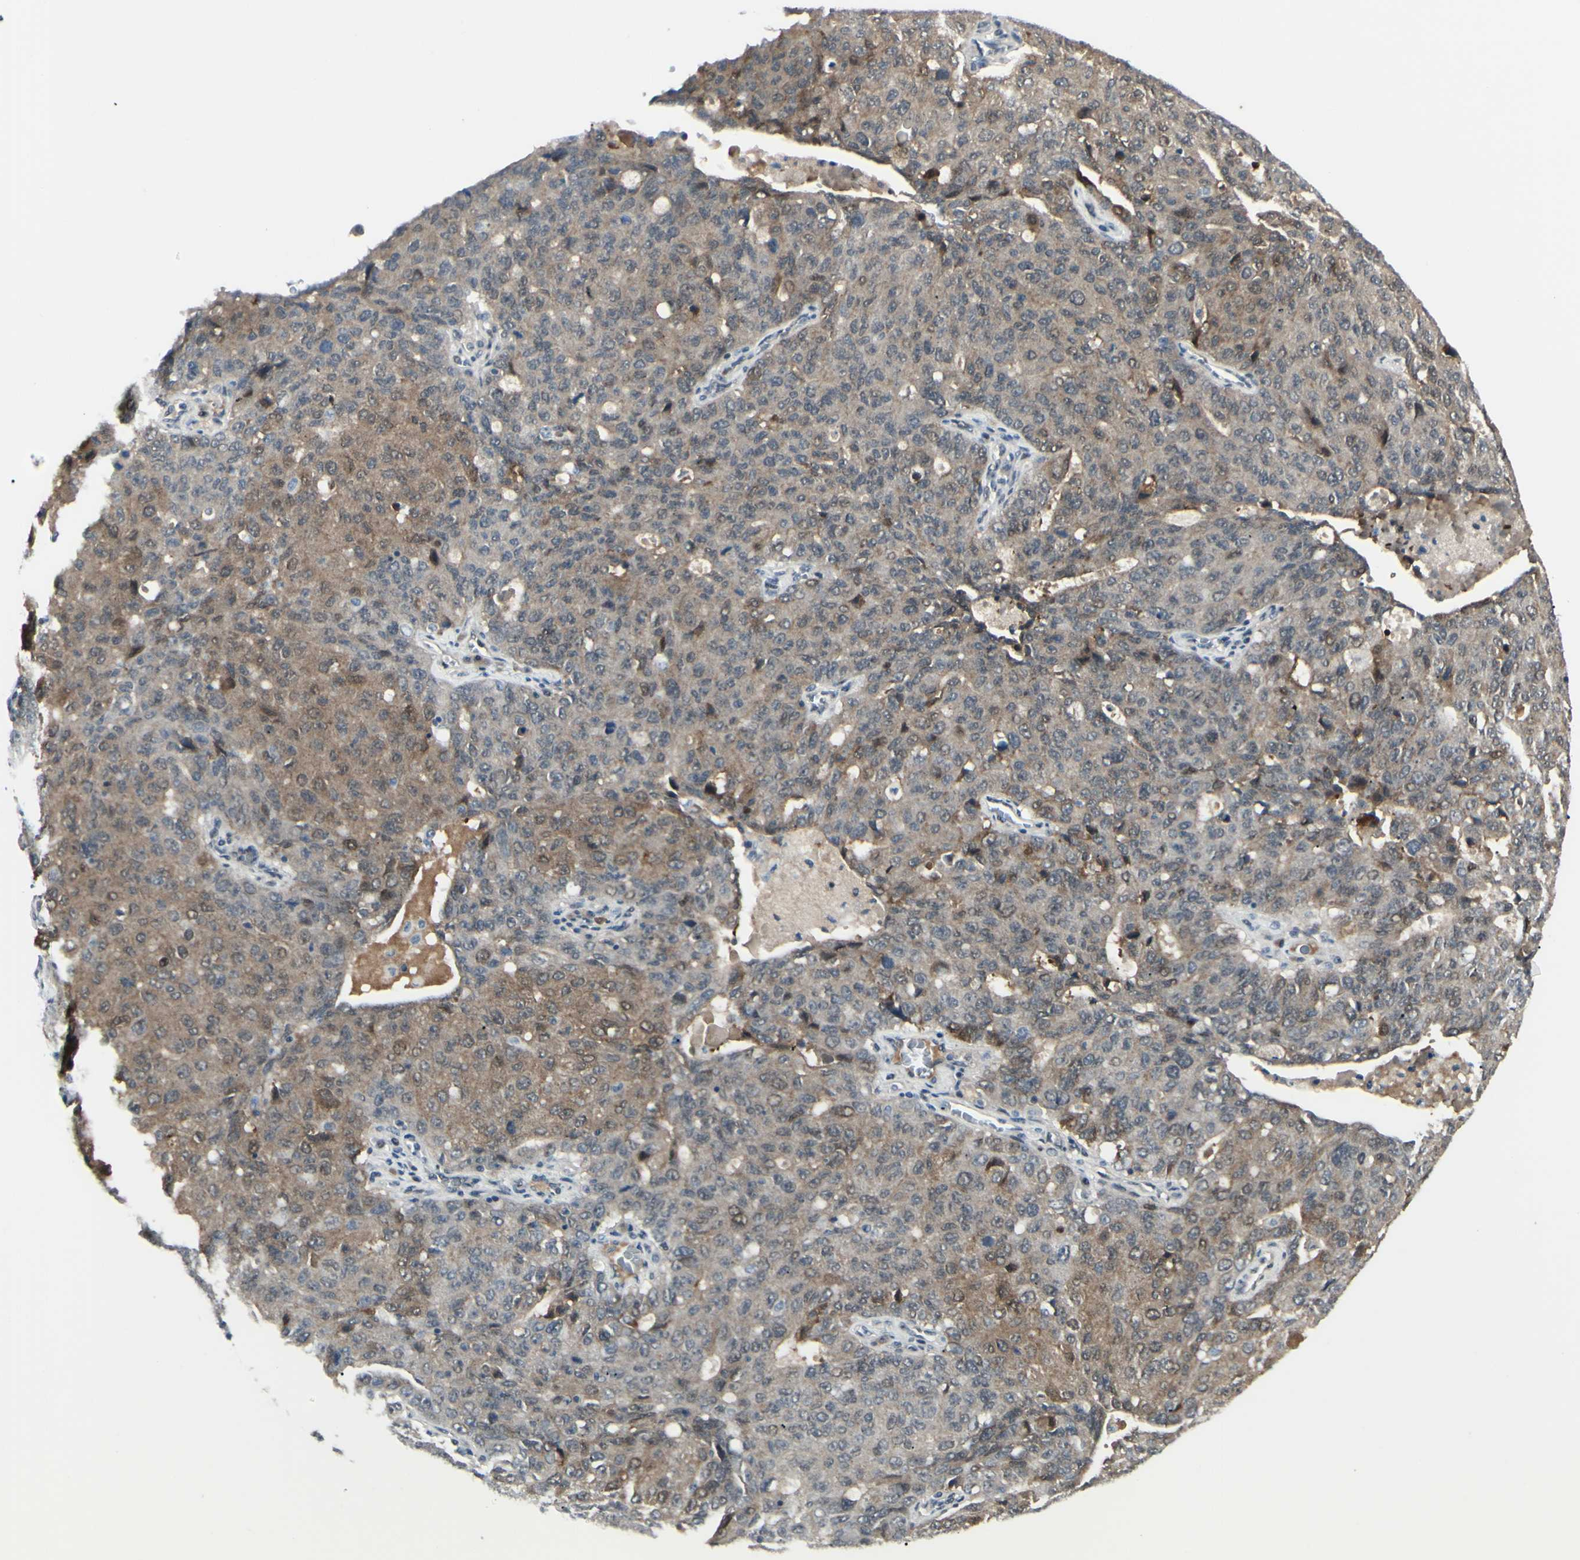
{"staining": {"intensity": "moderate", "quantity": "25%-75%", "location": "cytoplasmic/membranous"}, "tissue": "ovarian cancer", "cell_type": "Tumor cells", "image_type": "cancer", "snomed": [{"axis": "morphology", "description": "Carcinoma, endometroid"}, {"axis": "topography", "description": "Ovary"}], "caption": "A high-resolution image shows immunohistochemistry (IHC) staining of ovarian cancer (endometroid carcinoma), which reveals moderate cytoplasmic/membranous positivity in approximately 25%-75% of tumor cells. The staining was performed using DAB (3,3'-diaminobenzidine), with brown indicating positive protein expression. Nuclei are stained blue with hematoxylin.", "gene": "ETNK1", "patient": {"sex": "female", "age": 62}}